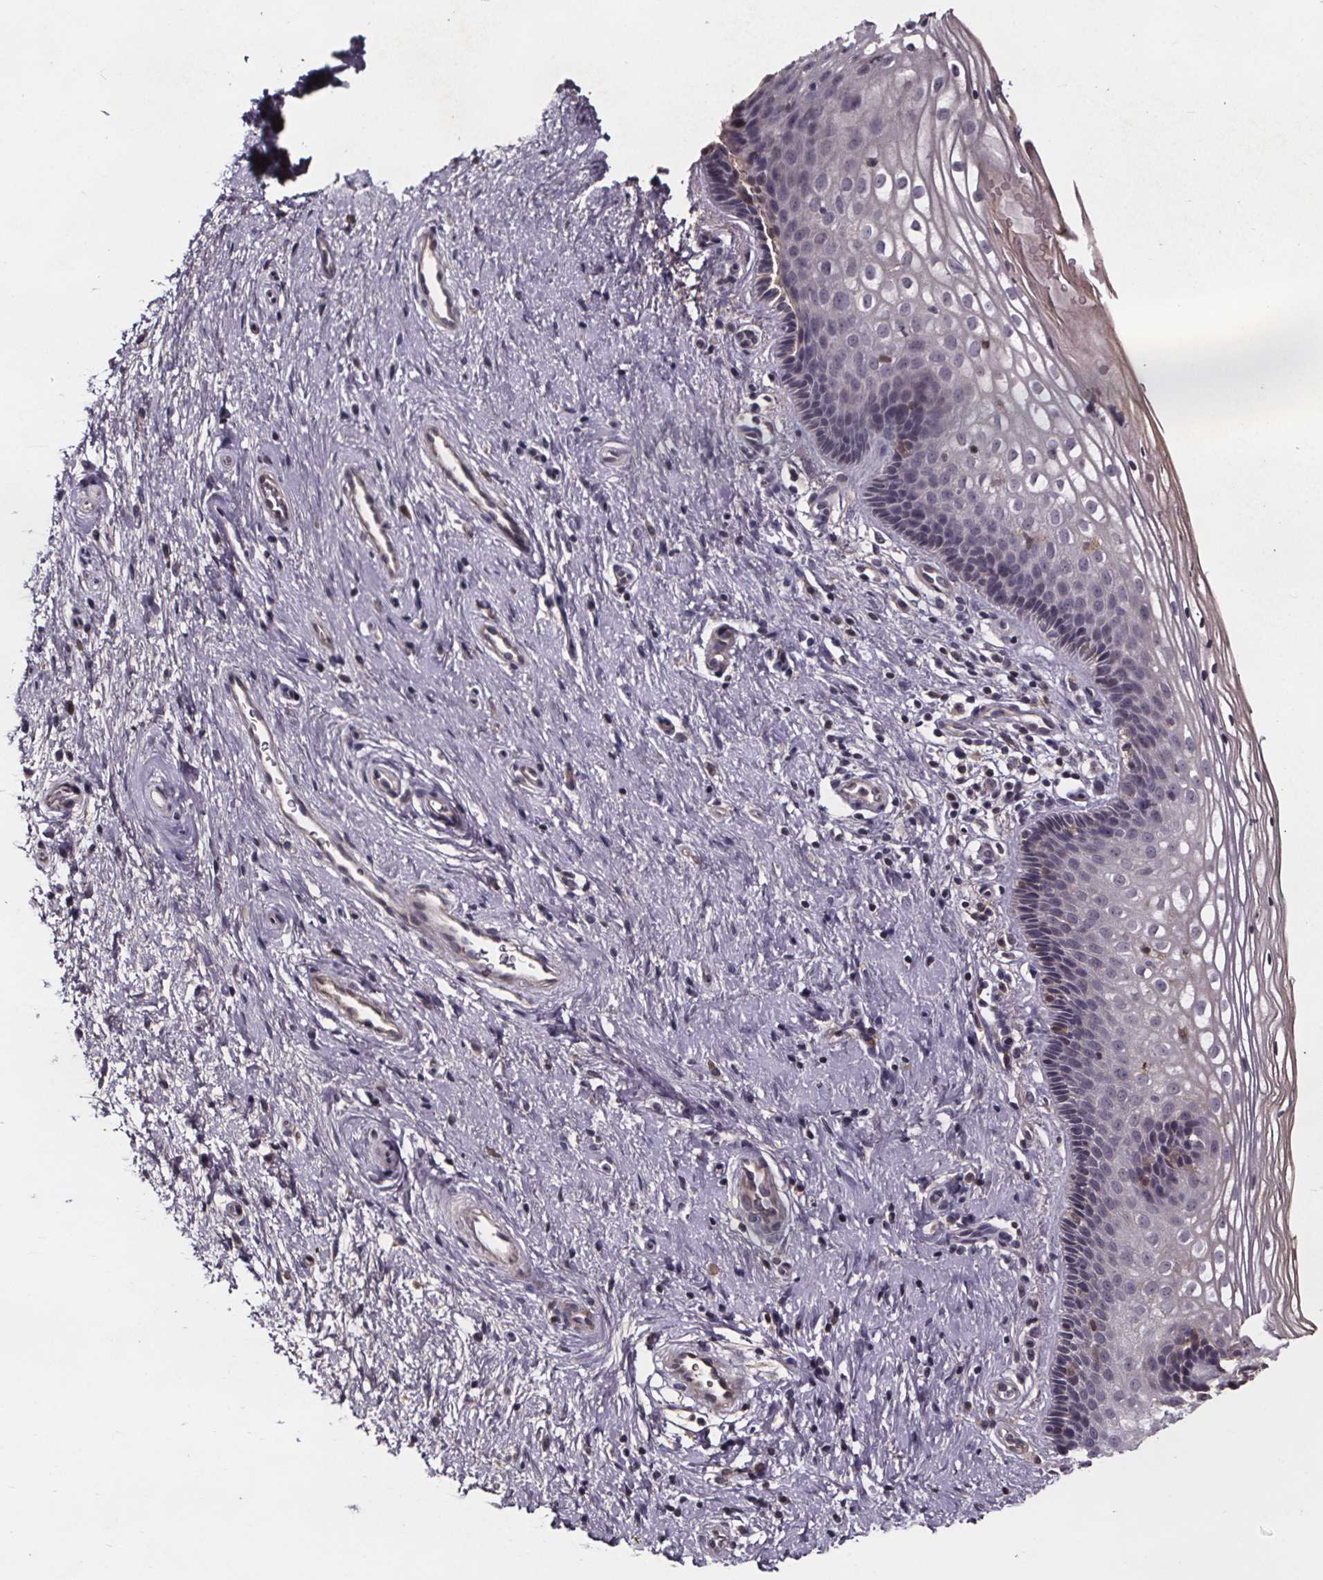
{"staining": {"intensity": "moderate", "quantity": "<25%", "location": "cytoplasmic/membranous"}, "tissue": "cervix", "cell_type": "Glandular cells", "image_type": "normal", "snomed": [{"axis": "morphology", "description": "Normal tissue, NOS"}, {"axis": "topography", "description": "Cervix"}], "caption": "The immunohistochemical stain highlights moderate cytoplasmic/membranous staining in glandular cells of benign cervix. (Brightfield microscopy of DAB IHC at high magnification).", "gene": "NPHP4", "patient": {"sex": "female", "age": 34}}